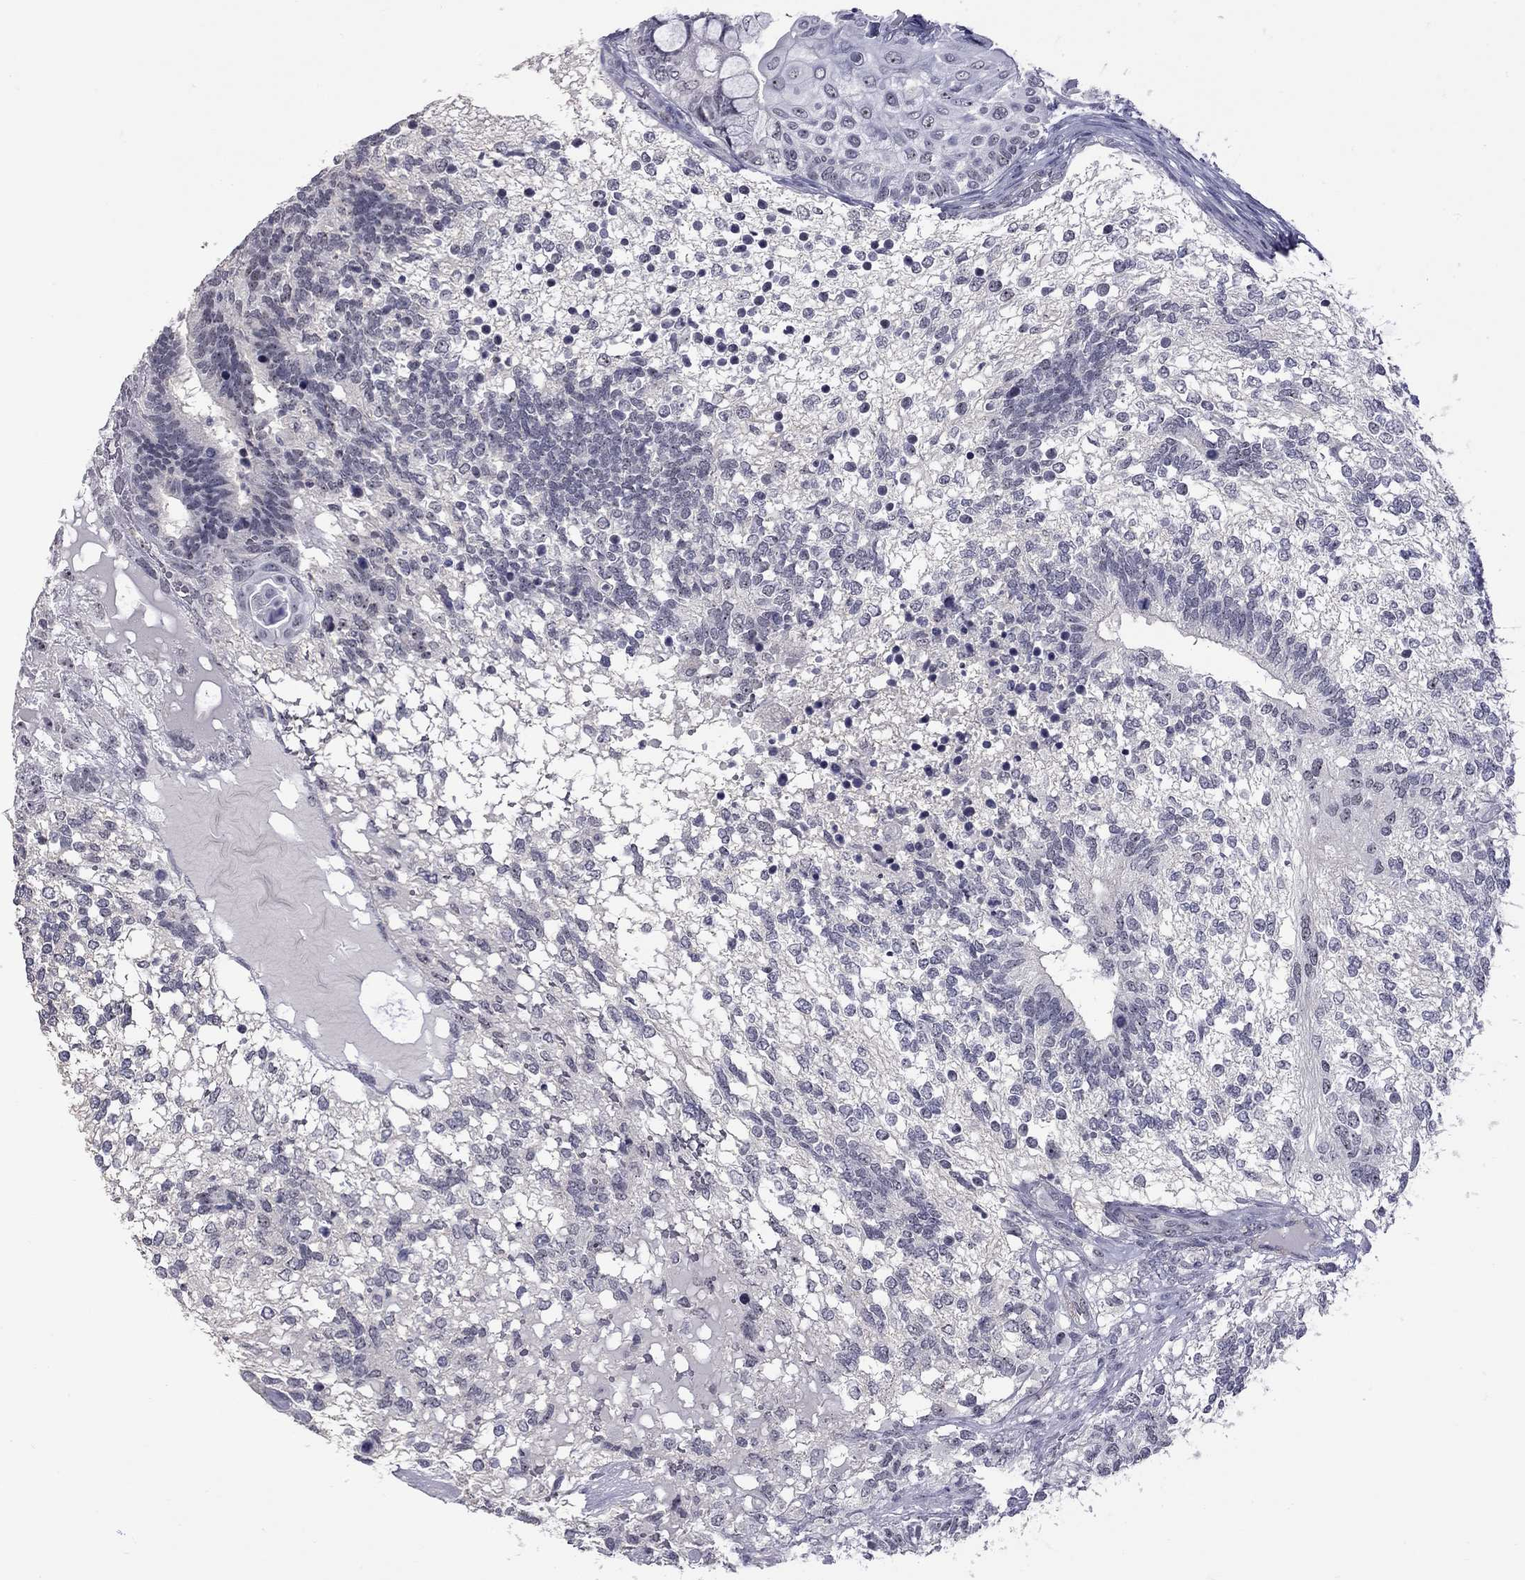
{"staining": {"intensity": "negative", "quantity": "none", "location": "none"}, "tissue": "testis cancer", "cell_type": "Tumor cells", "image_type": "cancer", "snomed": [{"axis": "morphology", "description": "Seminoma, NOS"}, {"axis": "morphology", "description": "Carcinoma, Embryonal, NOS"}, {"axis": "topography", "description": "Testis"}], "caption": "An immunohistochemistry image of testis cancer (seminoma) is shown. There is no staining in tumor cells of testis cancer (seminoma).", "gene": "GSG1L", "patient": {"sex": "male", "age": 41}}